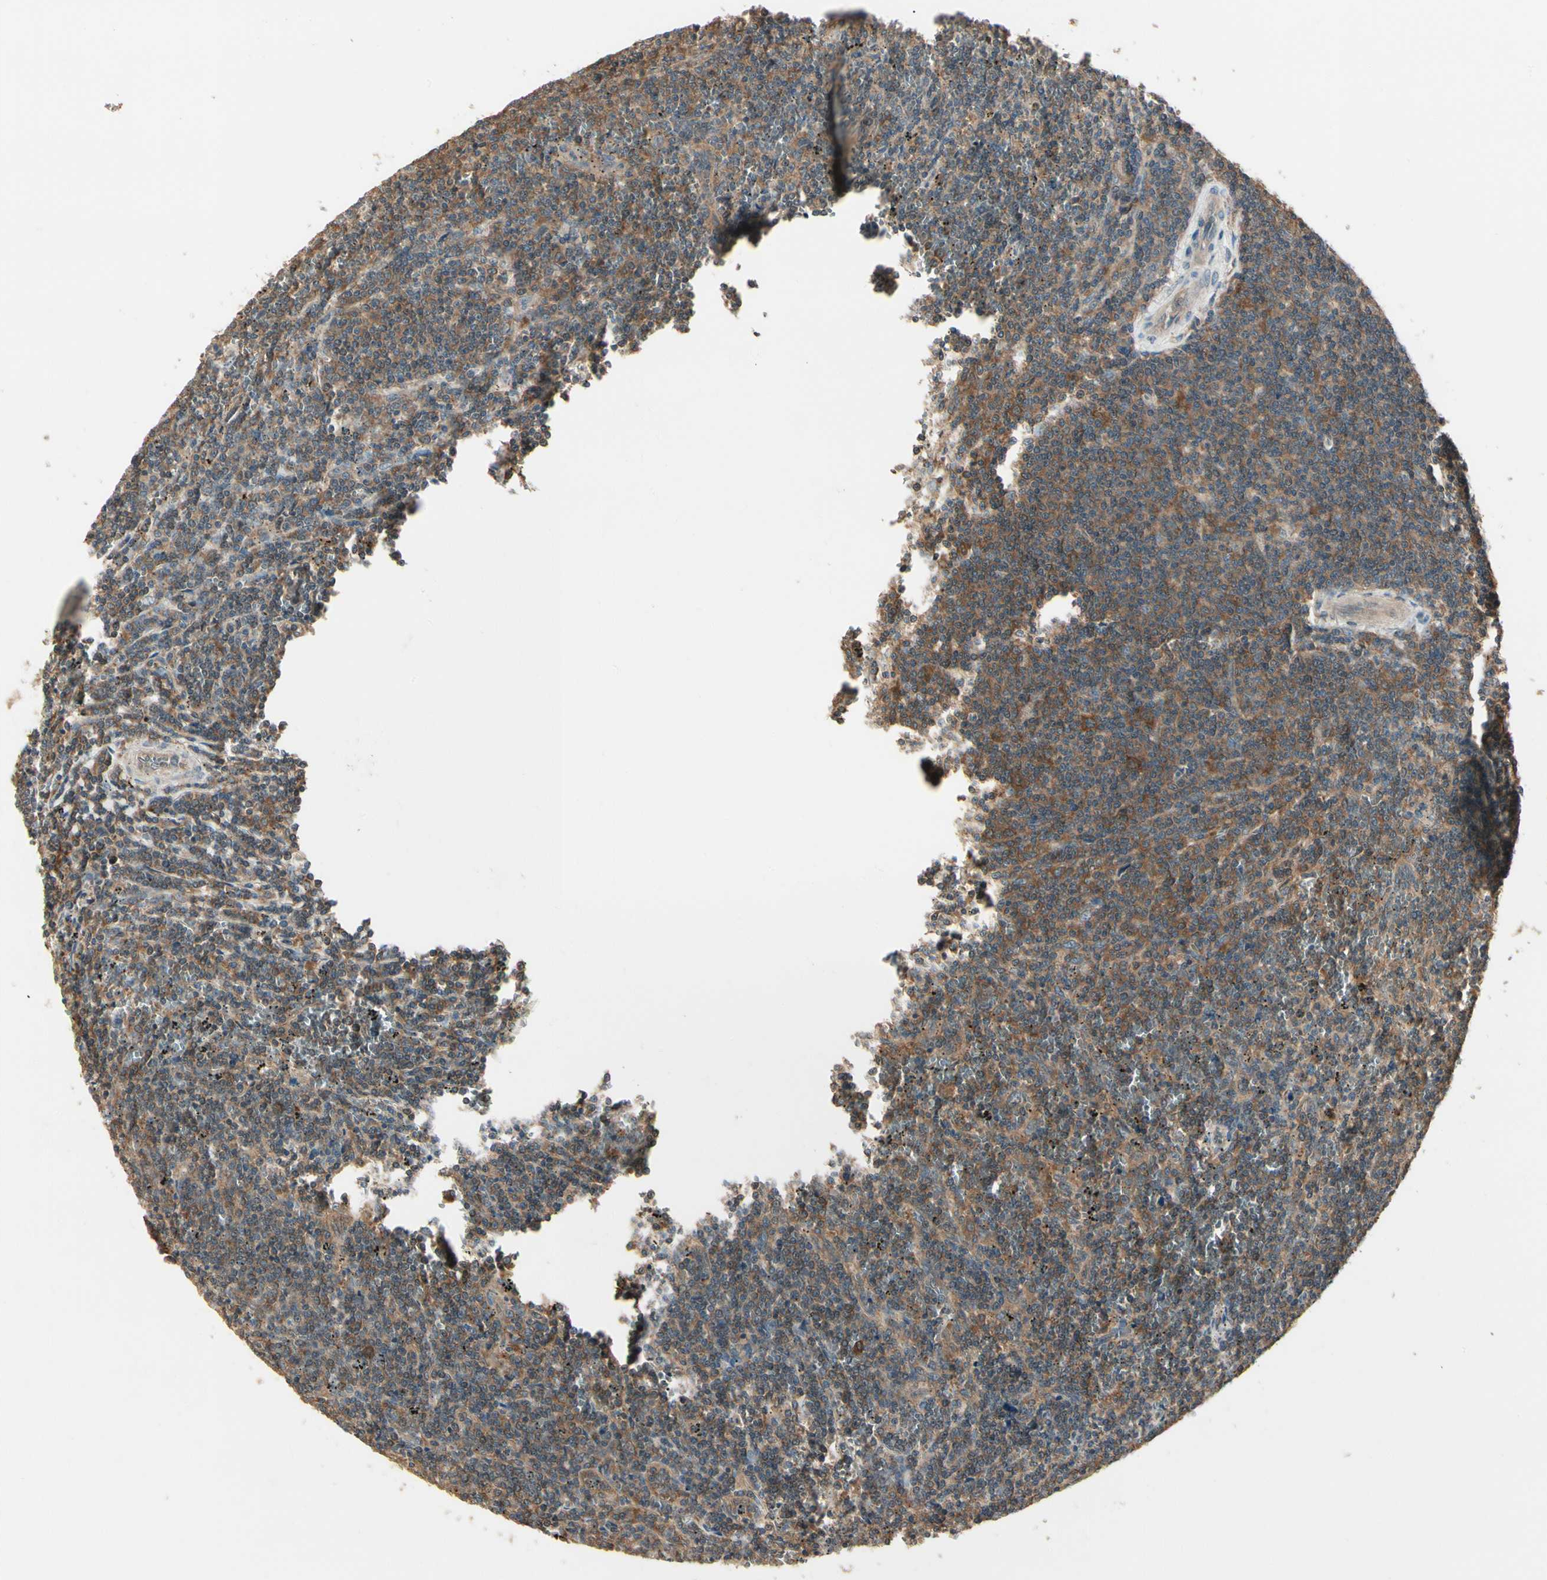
{"staining": {"intensity": "moderate", "quantity": ">75%", "location": "cytoplasmic/membranous"}, "tissue": "lymphoma", "cell_type": "Tumor cells", "image_type": "cancer", "snomed": [{"axis": "morphology", "description": "Malignant lymphoma, non-Hodgkin's type, Low grade"}, {"axis": "topography", "description": "Spleen"}], "caption": "Immunohistochemistry (IHC) staining of lymphoma, which displays medium levels of moderate cytoplasmic/membranous positivity in about >75% of tumor cells indicating moderate cytoplasmic/membranous protein staining. The staining was performed using DAB (3,3'-diaminobenzidine) (brown) for protein detection and nuclei were counterstained in hematoxylin (blue).", "gene": "CCT7", "patient": {"sex": "female", "age": 50}}